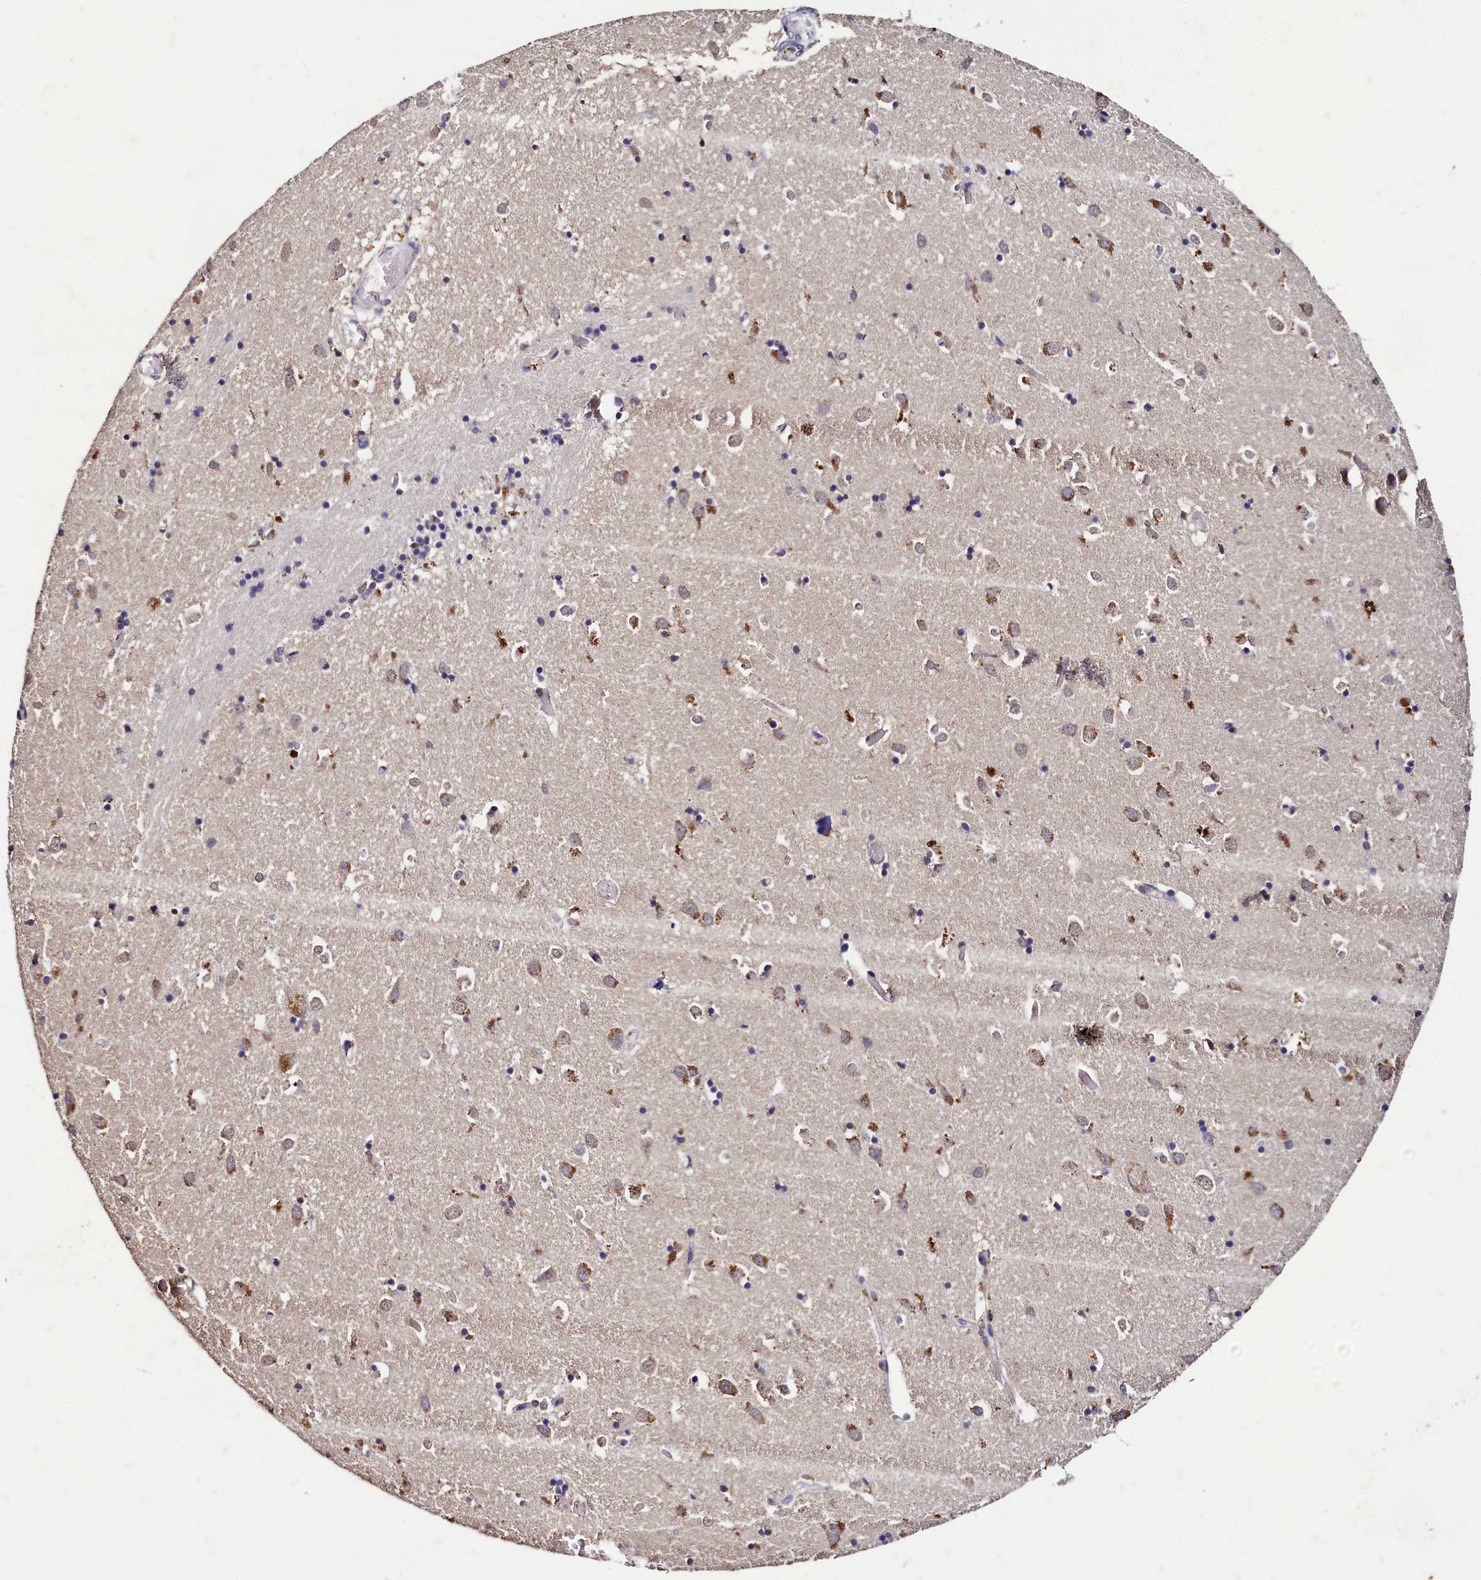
{"staining": {"intensity": "negative", "quantity": "none", "location": "none"}, "tissue": "caudate", "cell_type": "Glial cells", "image_type": "normal", "snomed": [{"axis": "morphology", "description": "Normal tissue, NOS"}, {"axis": "topography", "description": "Lateral ventricle wall"}], "caption": "Photomicrograph shows no significant protein positivity in glial cells of normal caudate.", "gene": "CSTPP1", "patient": {"sex": "male", "age": 70}}